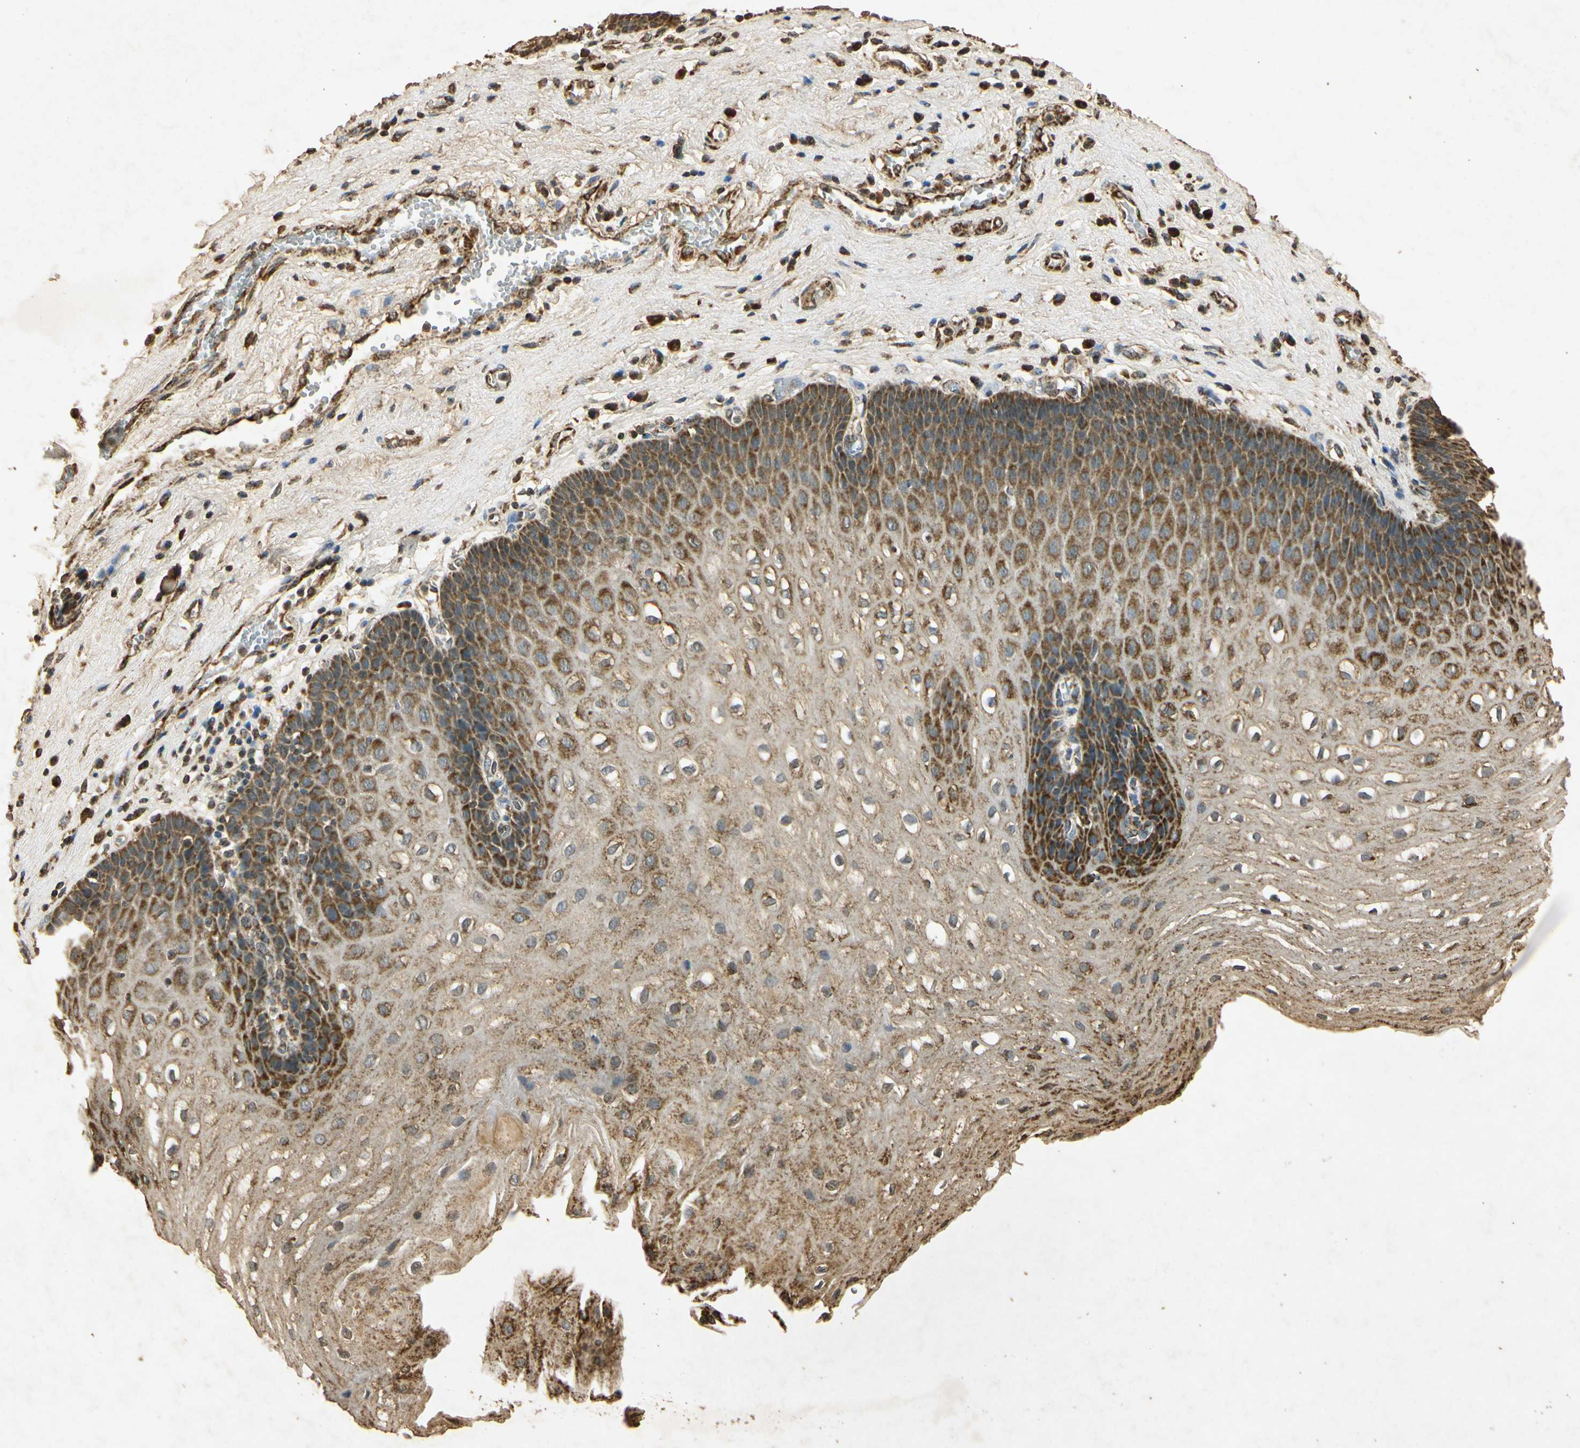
{"staining": {"intensity": "moderate", "quantity": "25%-75%", "location": "cytoplasmic/membranous"}, "tissue": "esophagus", "cell_type": "Squamous epithelial cells", "image_type": "normal", "snomed": [{"axis": "morphology", "description": "Normal tissue, NOS"}, {"axis": "topography", "description": "Esophagus"}], "caption": "Brown immunohistochemical staining in benign human esophagus demonstrates moderate cytoplasmic/membranous positivity in approximately 25%-75% of squamous epithelial cells. Nuclei are stained in blue.", "gene": "PRDX3", "patient": {"sex": "male", "age": 48}}